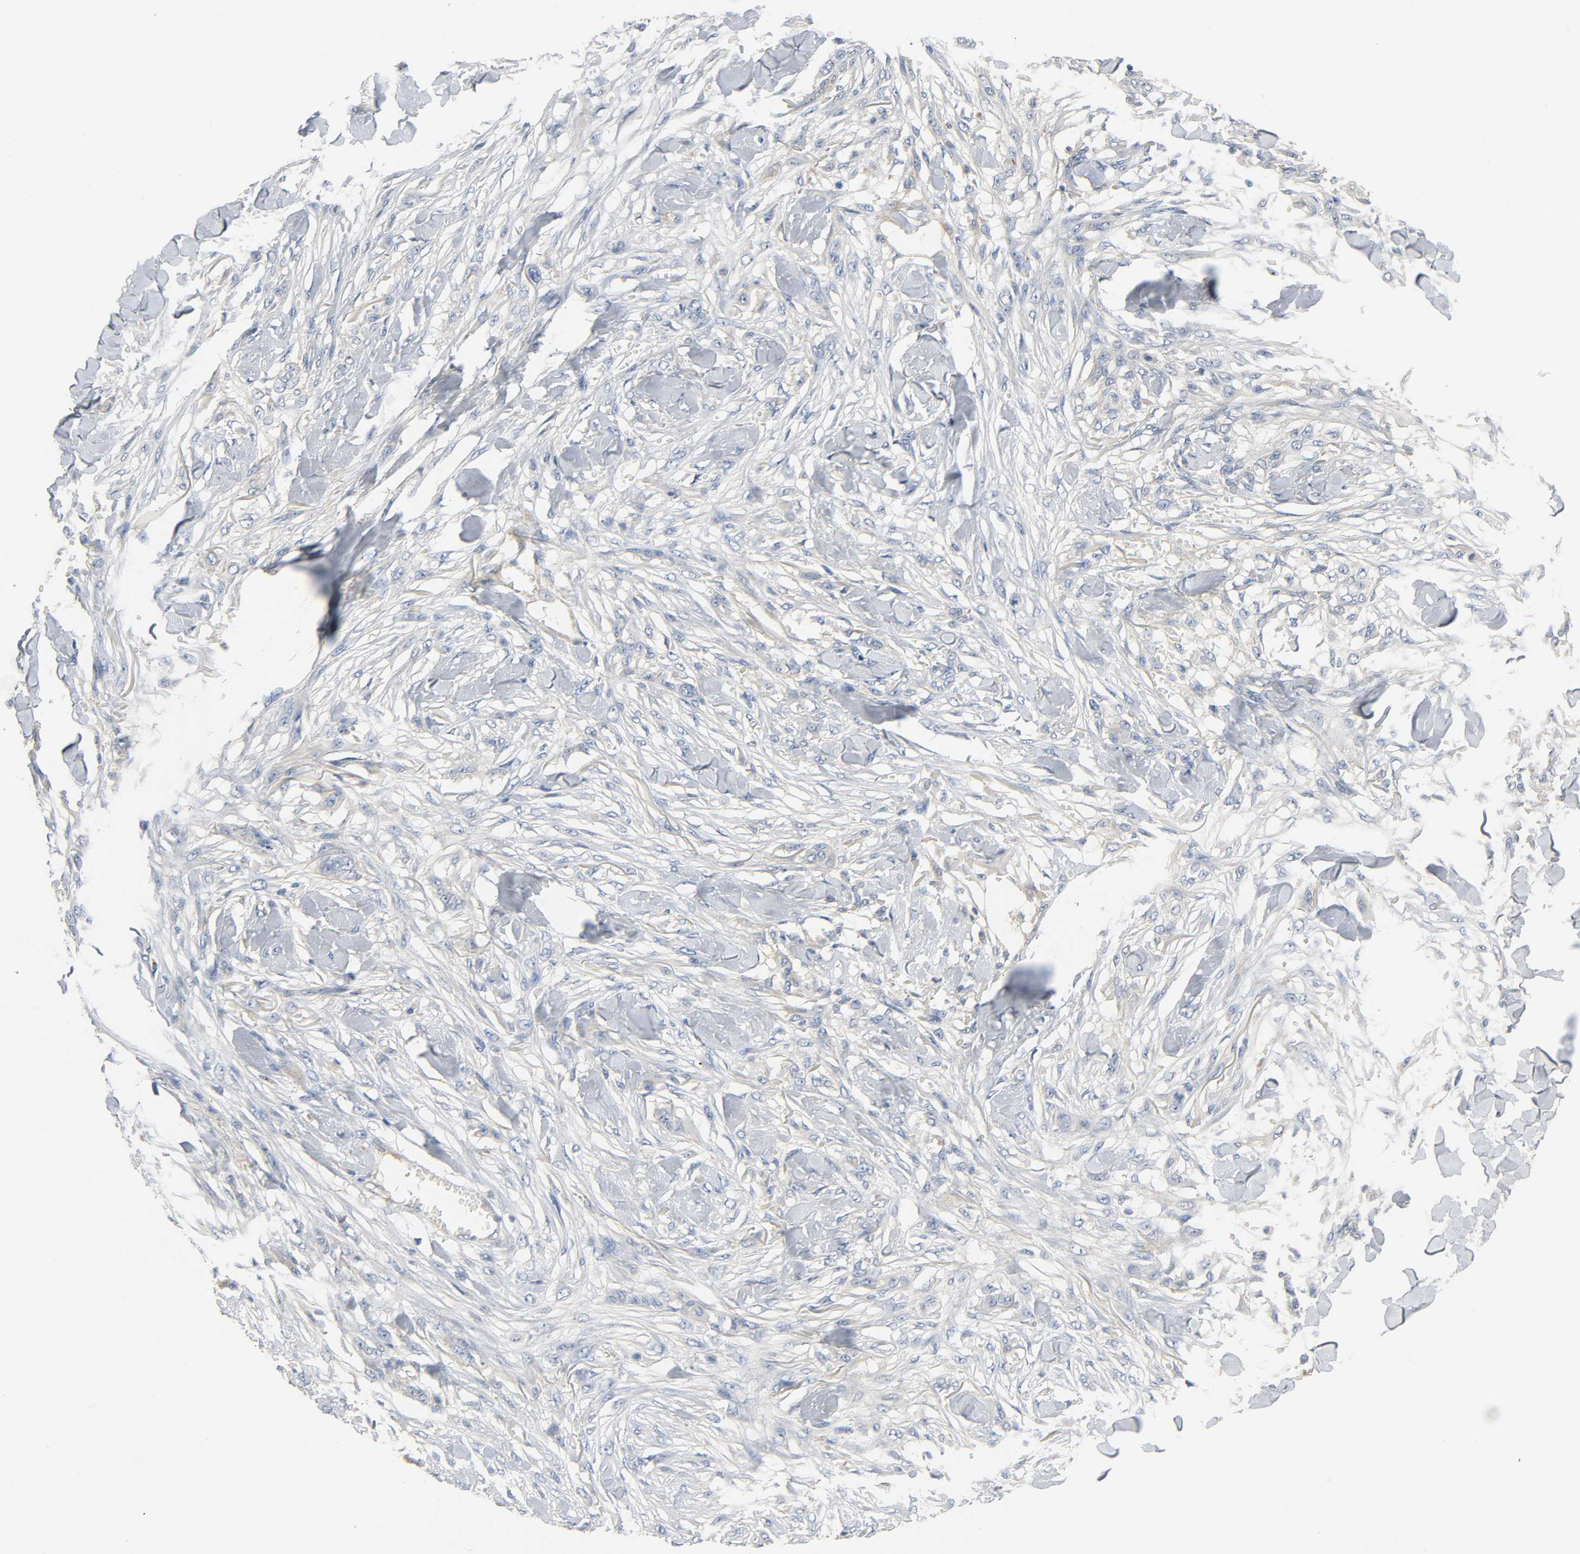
{"staining": {"intensity": "moderate", "quantity": "25%-75%", "location": "cytoplasmic/membranous"}, "tissue": "skin cancer", "cell_type": "Tumor cells", "image_type": "cancer", "snomed": [{"axis": "morphology", "description": "Normal tissue, NOS"}, {"axis": "morphology", "description": "Squamous cell carcinoma, NOS"}, {"axis": "topography", "description": "Skin"}], "caption": "Immunohistochemistry of skin cancer (squamous cell carcinoma) demonstrates medium levels of moderate cytoplasmic/membranous positivity in about 25%-75% of tumor cells. Immunohistochemistry (ihc) stains the protein of interest in brown and the nuclei are stained blue.", "gene": "ARPC1A", "patient": {"sex": "female", "age": 59}}